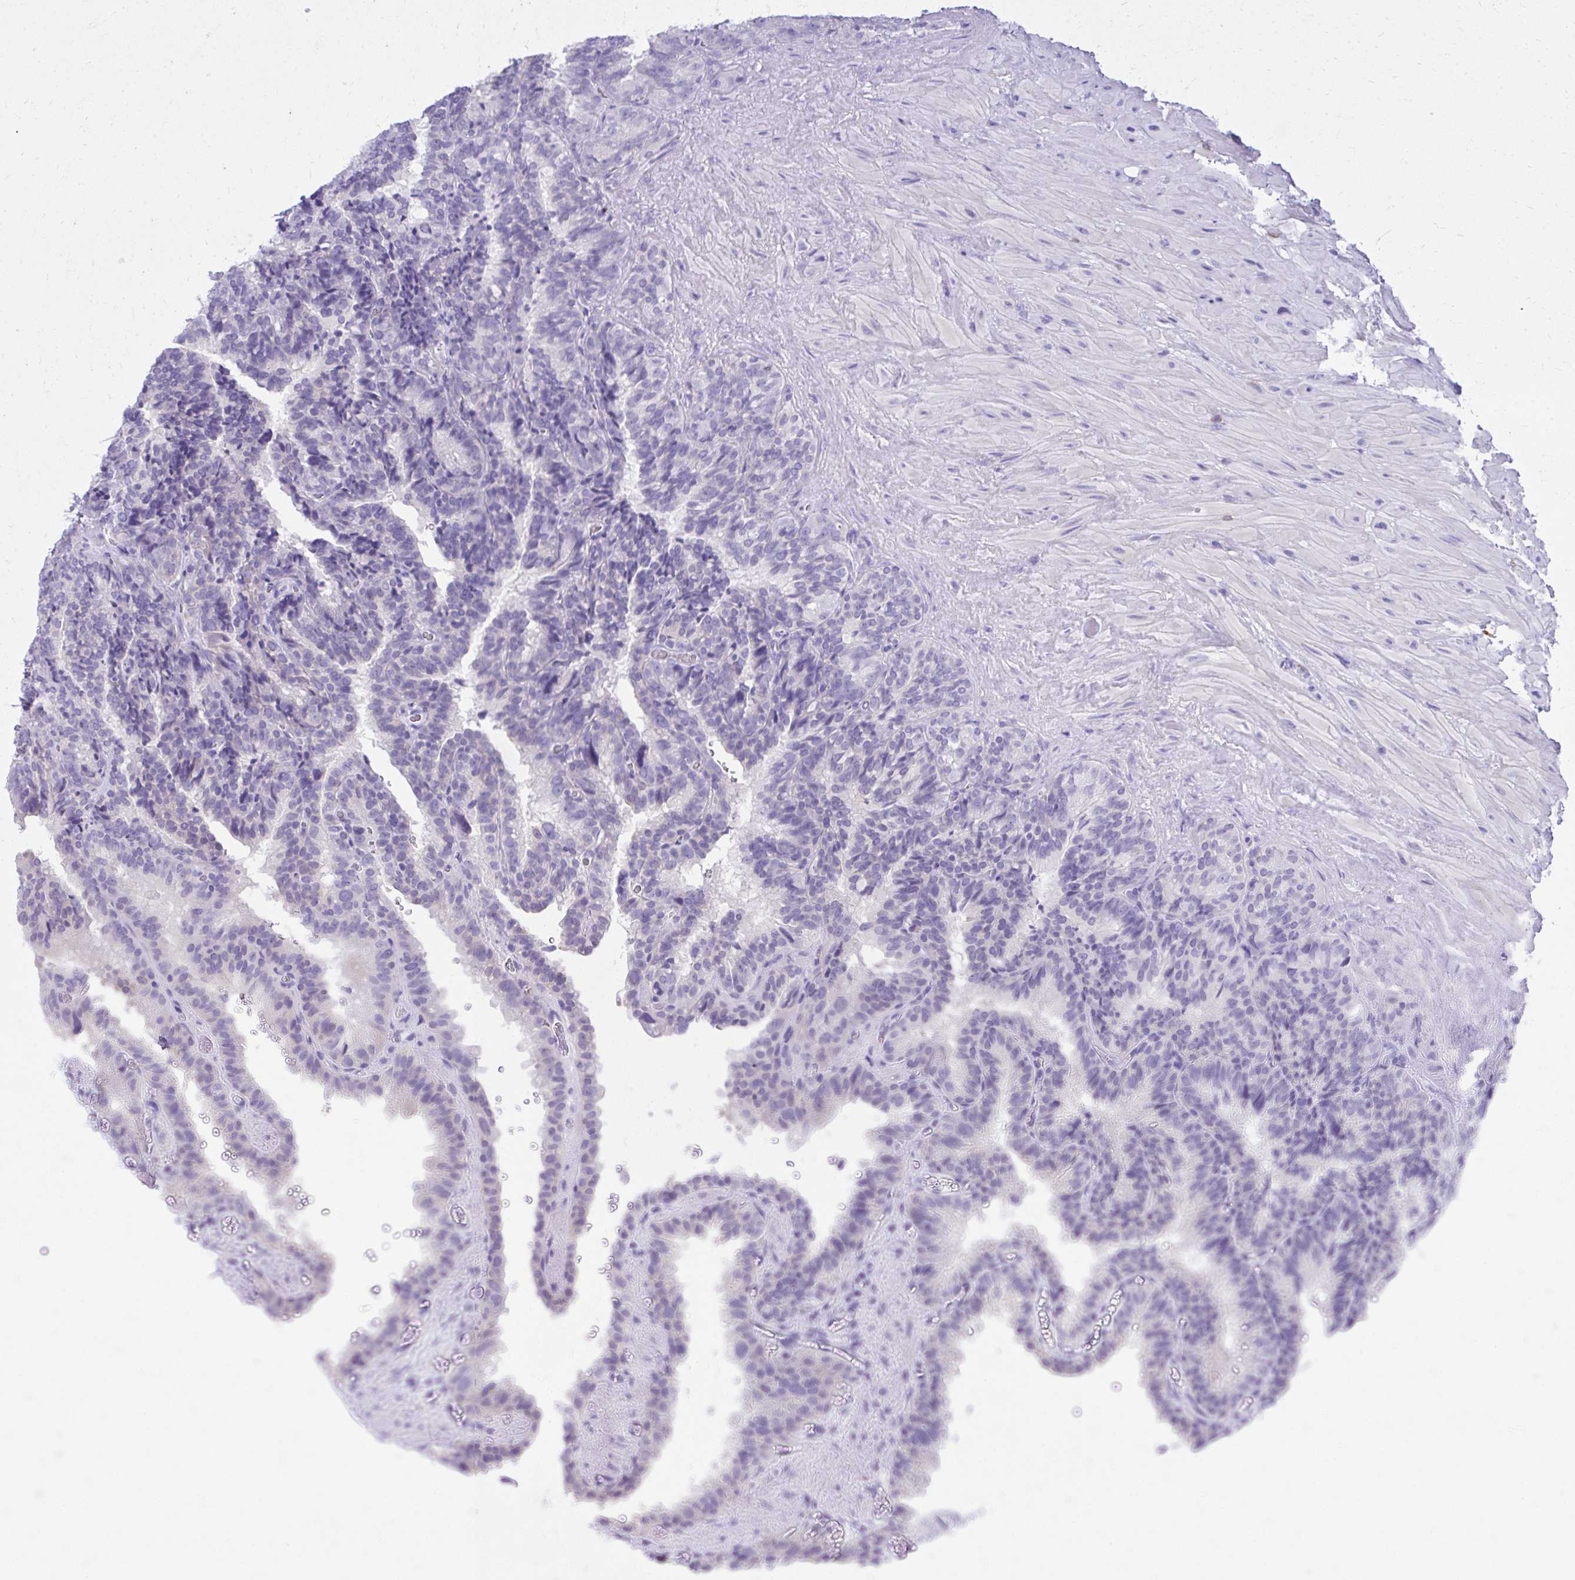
{"staining": {"intensity": "negative", "quantity": "none", "location": "none"}, "tissue": "seminal vesicle", "cell_type": "Glandular cells", "image_type": "normal", "snomed": [{"axis": "morphology", "description": "Normal tissue, NOS"}, {"axis": "topography", "description": "Seminal veicle"}], "caption": "Glandular cells show no significant protein staining in benign seminal vesicle. (DAB immunohistochemistry, high magnification).", "gene": "PSD", "patient": {"sex": "male", "age": 60}}